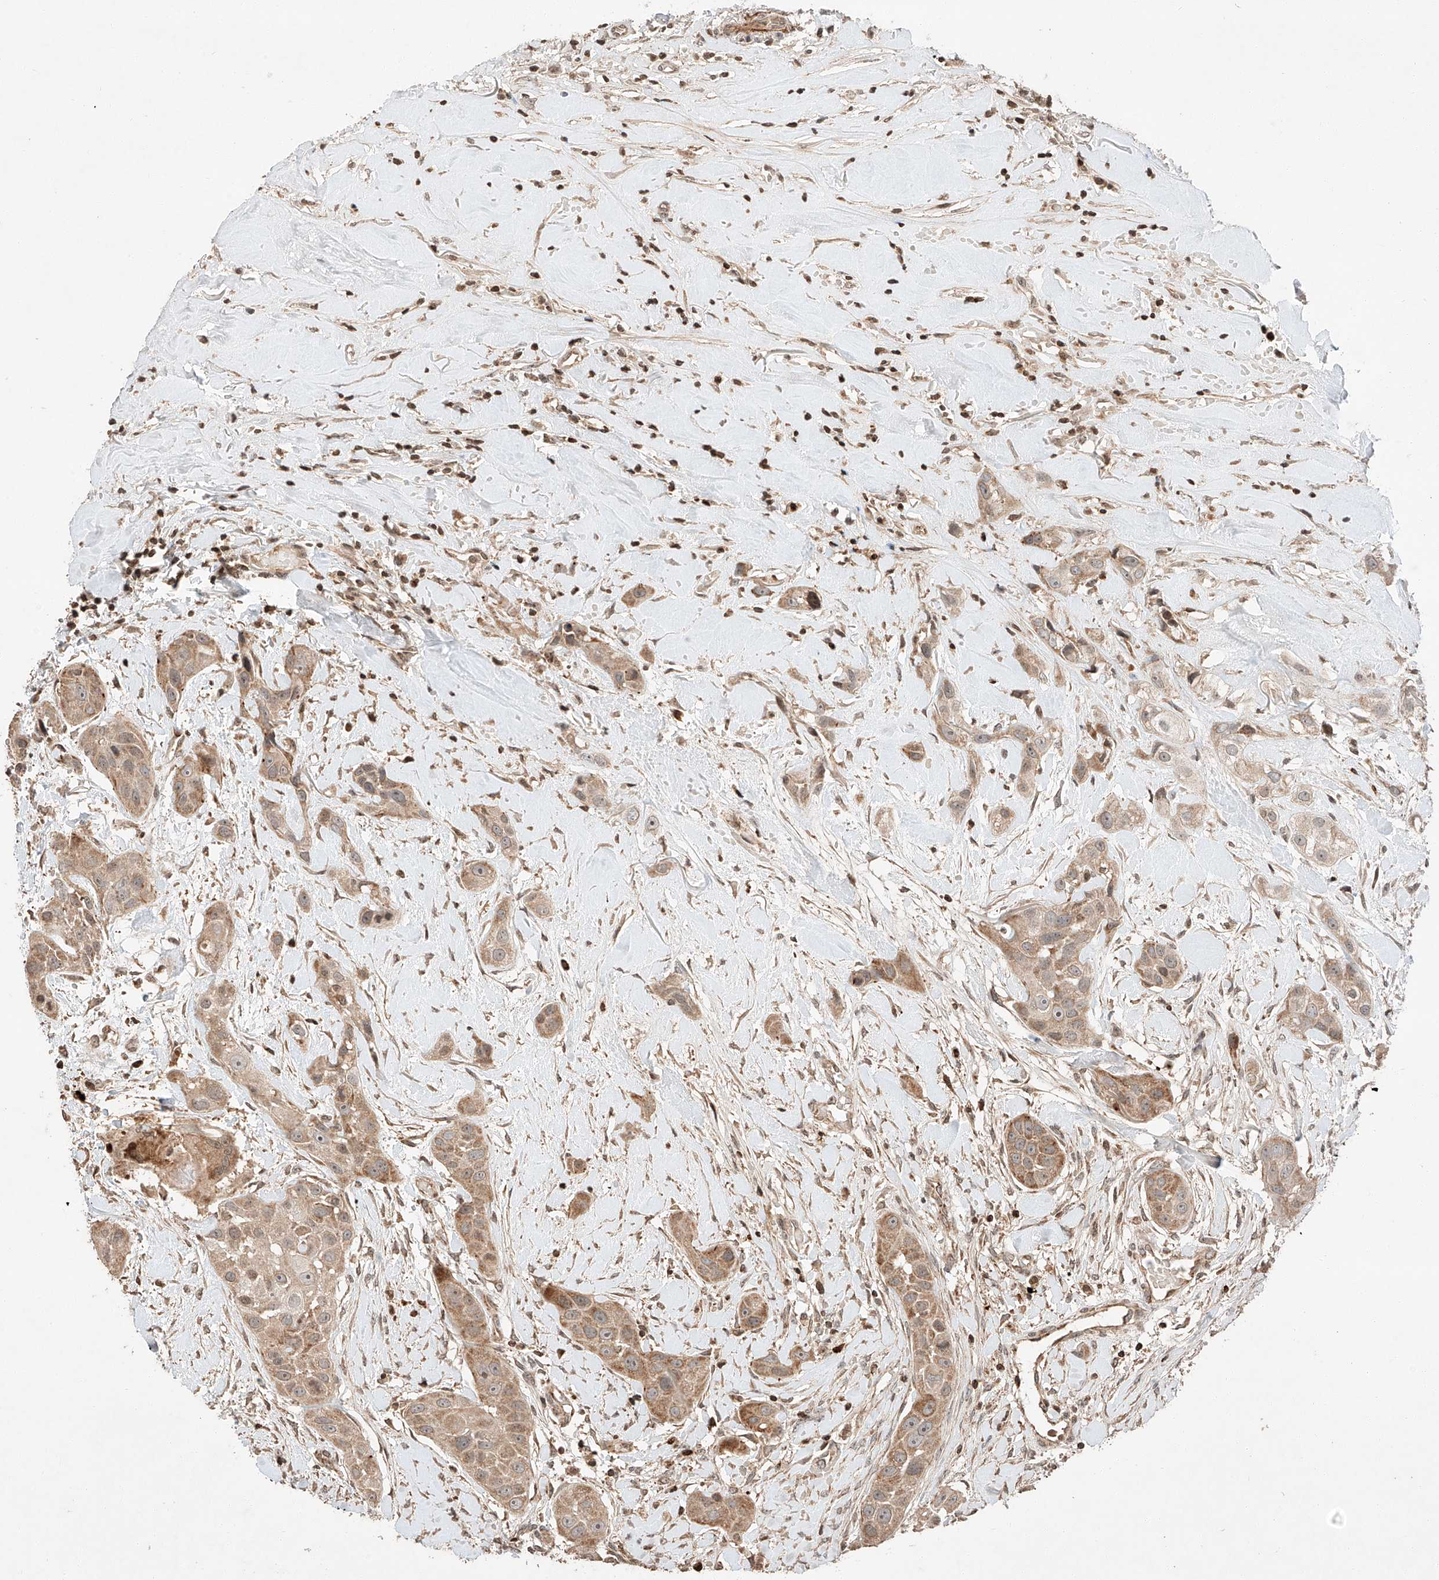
{"staining": {"intensity": "moderate", "quantity": "<25%", "location": "cytoplasmic/membranous"}, "tissue": "head and neck cancer", "cell_type": "Tumor cells", "image_type": "cancer", "snomed": [{"axis": "morphology", "description": "Normal tissue, NOS"}, {"axis": "morphology", "description": "Squamous cell carcinoma, NOS"}, {"axis": "topography", "description": "Skeletal muscle"}, {"axis": "topography", "description": "Head-Neck"}], "caption": "The immunohistochemical stain labels moderate cytoplasmic/membranous staining in tumor cells of head and neck cancer tissue.", "gene": "ARHGAP33", "patient": {"sex": "male", "age": 51}}